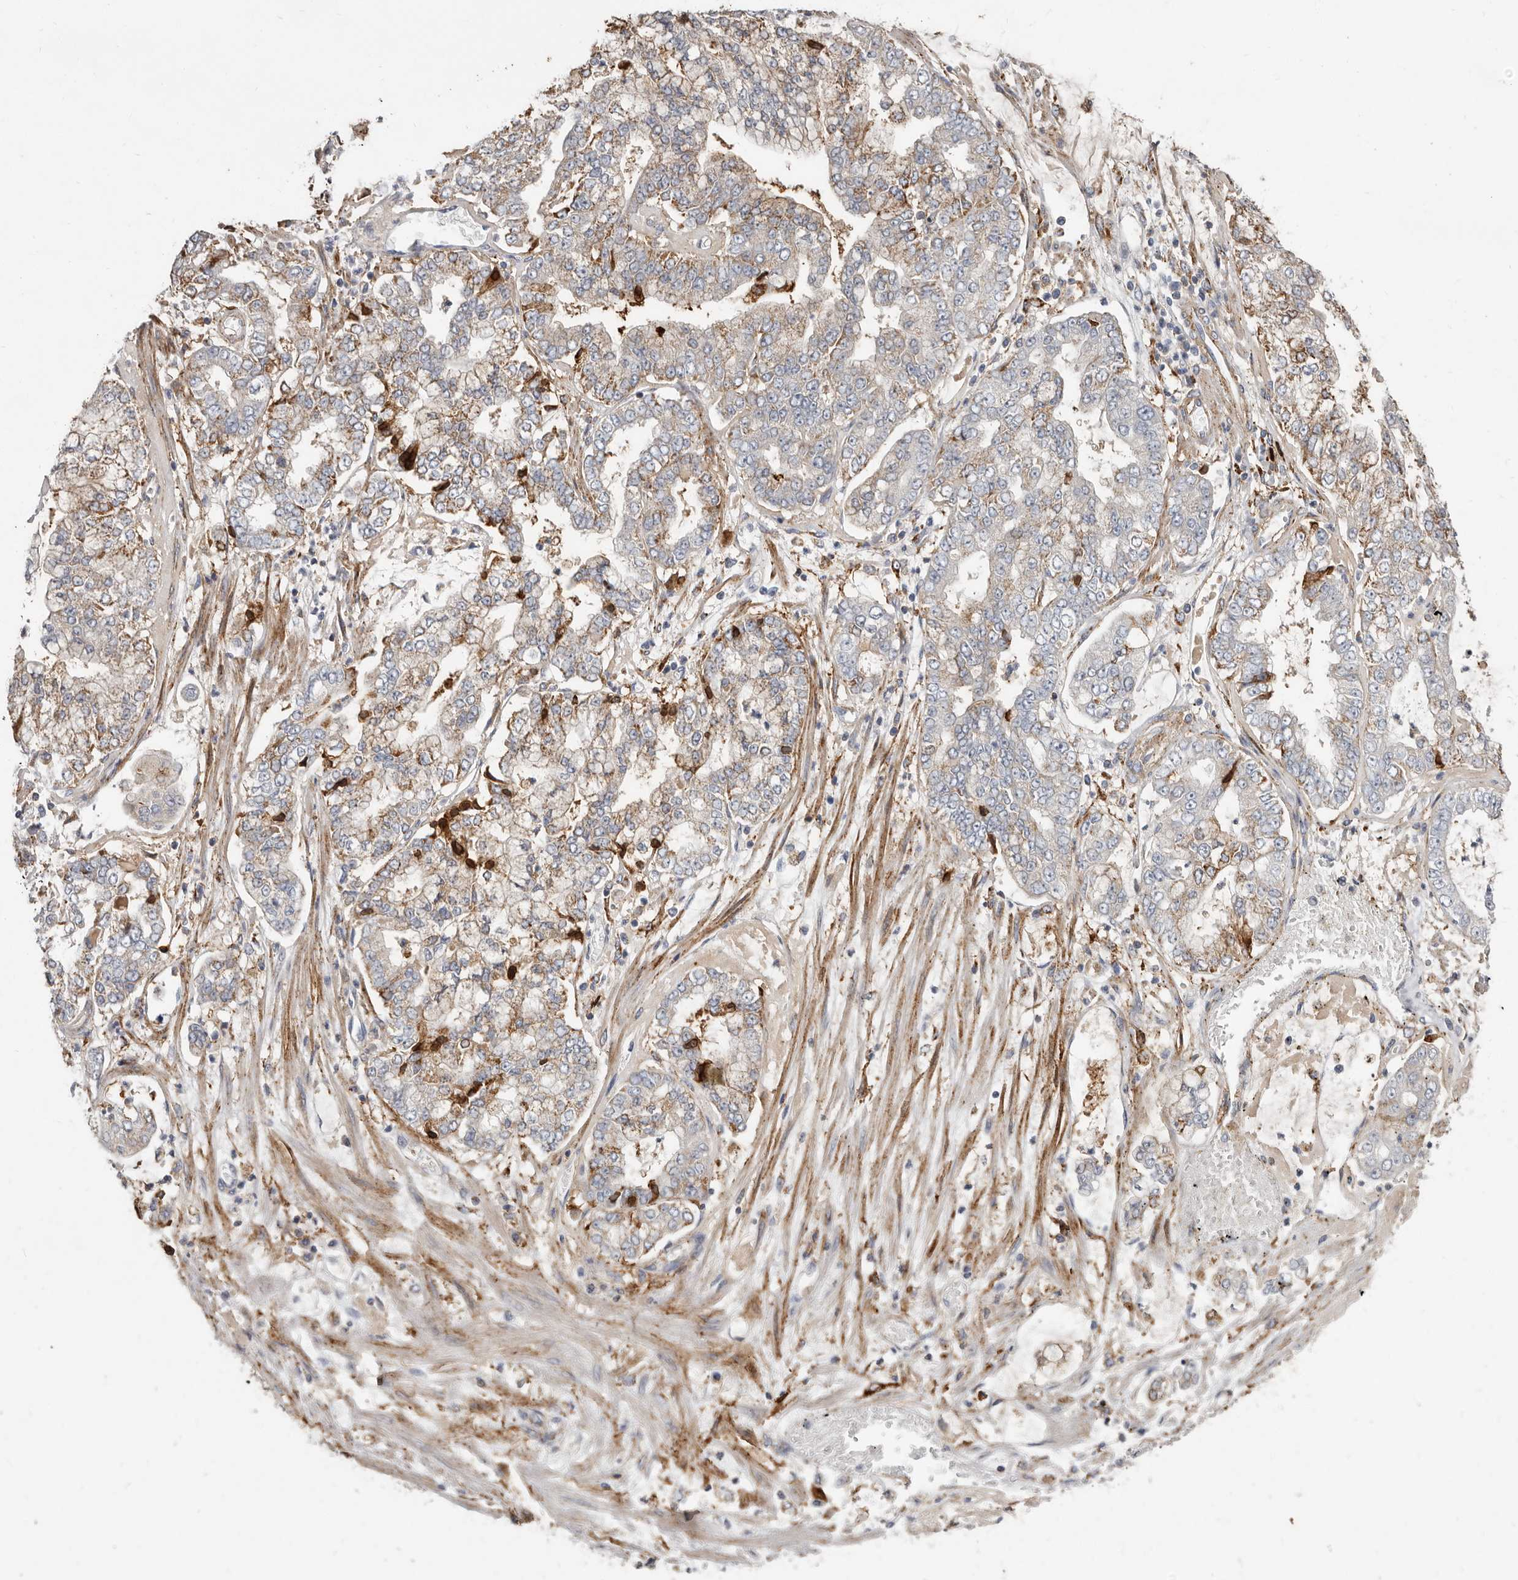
{"staining": {"intensity": "moderate", "quantity": "25%-75%", "location": "cytoplasmic/membranous"}, "tissue": "stomach cancer", "cell_type": "Tumor cells", "image_type": "cancer", "snomed": [{"axis": "morphology", "description": "Adenocarcinoma, NOS"}, {"axis": "topography", "description": "Stomach"}], "caption": "Stomach adenocarcinoma was stained to show a protein in brown. There is medium levels of moderate cytoplasmic/membranous expression in about 25%-75% of tumor cells. Using DAB (brown) and hematoxylin (blue) stains, captured at high magnification using brightfield microscopy.", "gene": "KIF26B", "patient": {"sex": "male", "age": 76}}